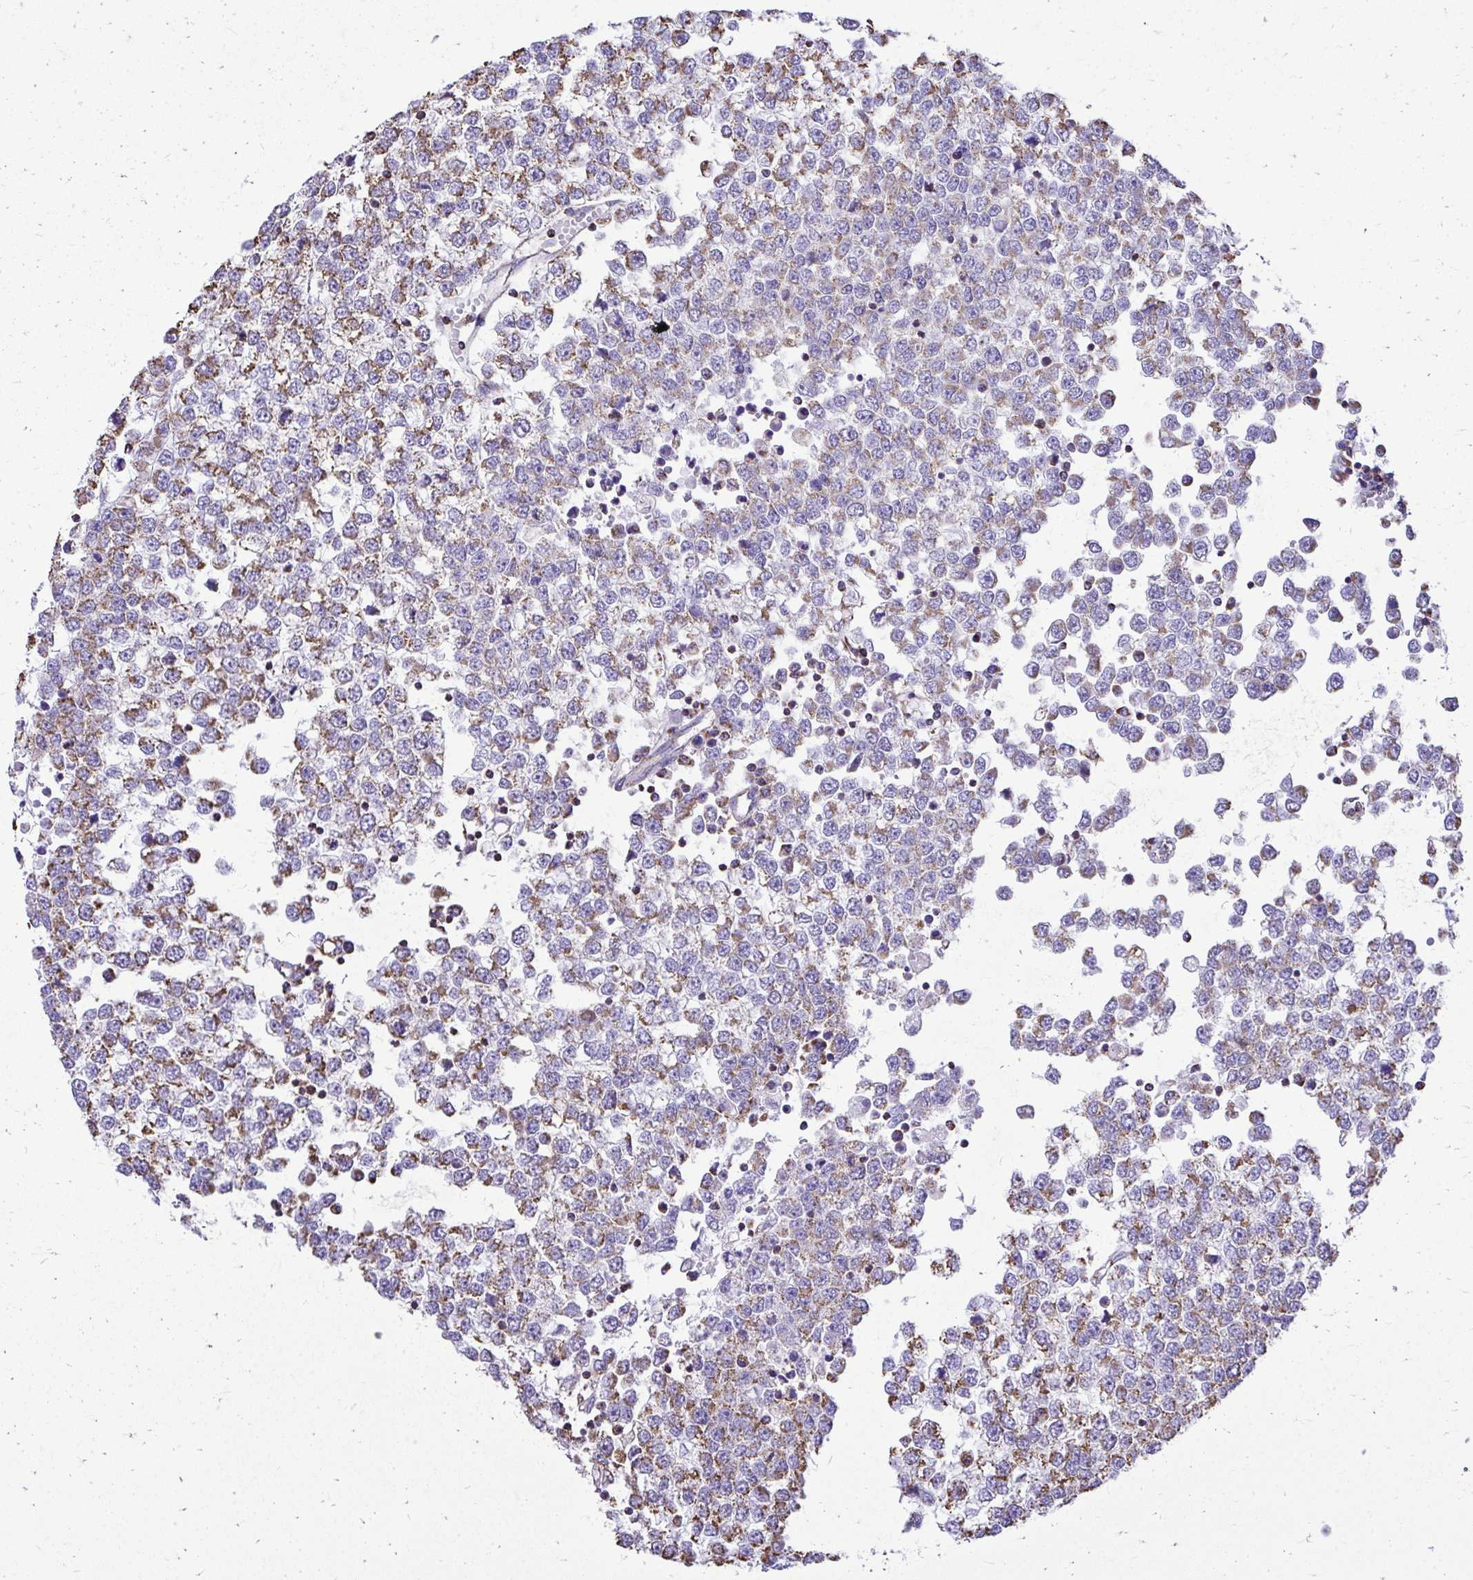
{"staining": {"intensity": "weak", "quantity": "25%-75%", "location": "cytoplasmic/membranous"}, "tissue": "testis cancer", "cell_type": "Tumor cells", "image_type": "cancer", "snomed": [{"axis": "morphology", "description": "Seminoma, NOS"}, {"axis": "topography", "description": "Testis"}], "caption": "Protein analysis of testis seminoma tissue reveals weak cytoplasmic/membranous positivity in about 25%-75% of tumor cells.", "gene": "MPZL2", "patient": {"sex": "male", "age": 65}}